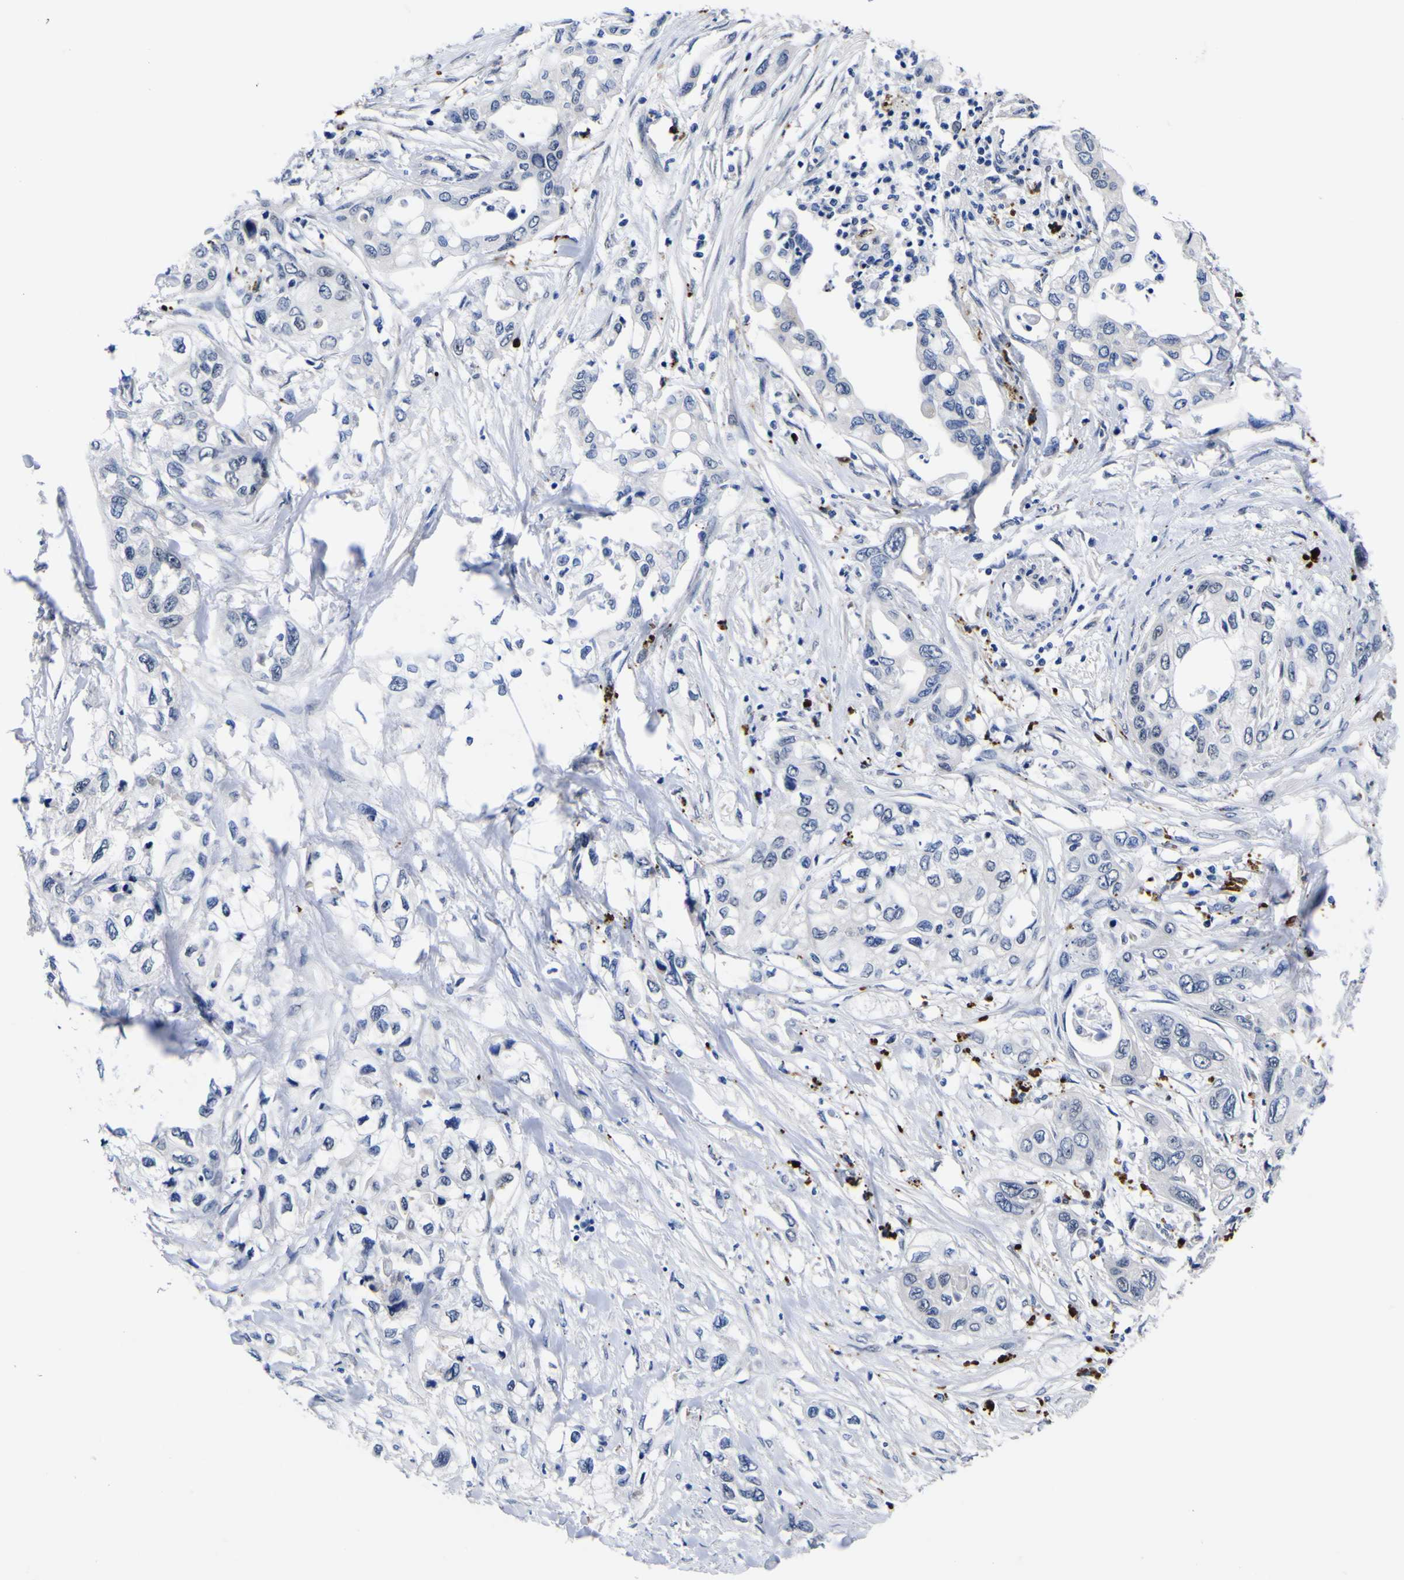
{"staining": {"intensity": "negative", "quantity": "none", "location": "none"}, "tissue": "pancreatic cancer", "cell_type": "Tumor cells", "image_type": "cancer", "snomed": [{"axis": "morphology", "description": "Adenocarcinoma, NOS"}, {"axis": "topography", "description": "Pancreas"}], "caption": "This is an IHC image of pancreatic adenocarcinoma. There is no positivity in tumor cells.", "gene": "IGFLR1", "patient": {"sex": "female", "age": 70}}